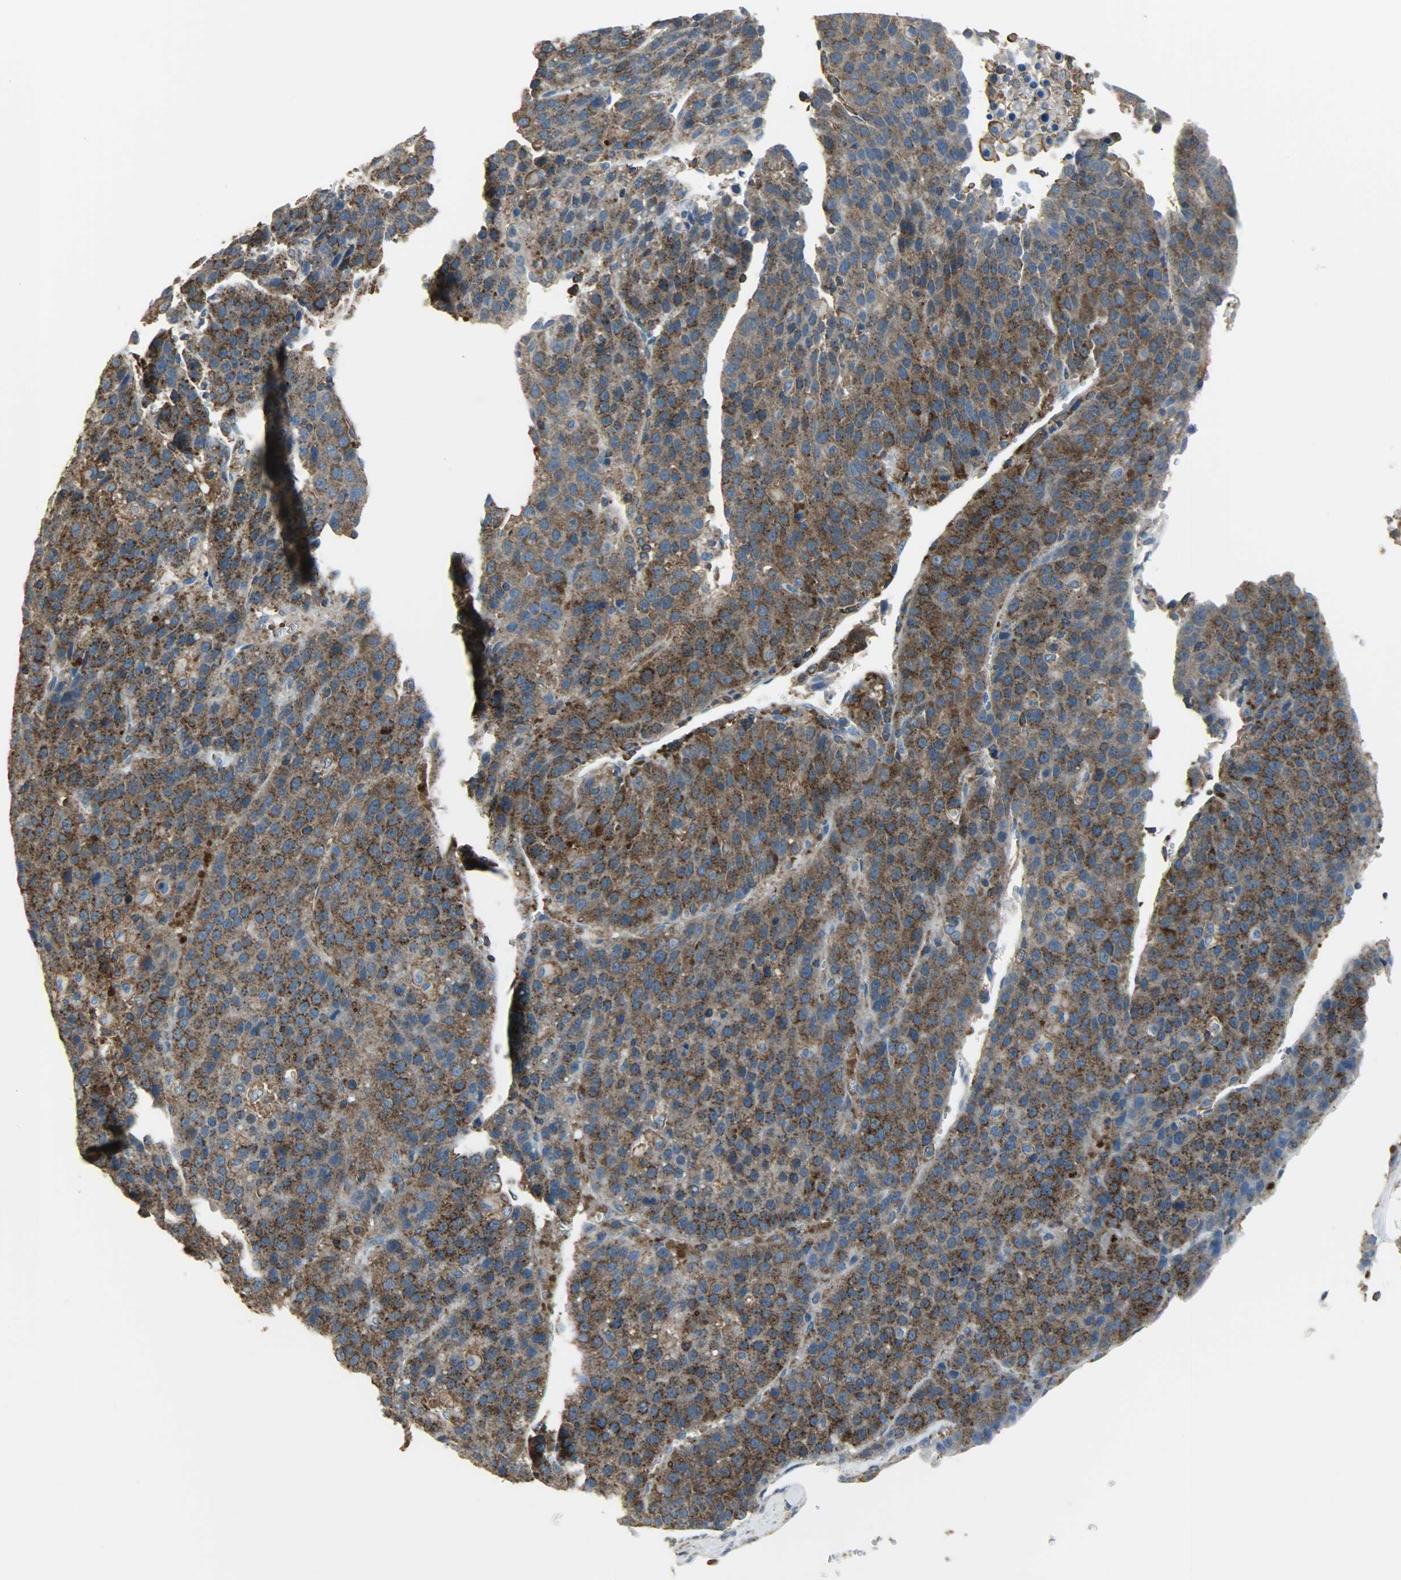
{"staining": {"intensity": "strong", "quantity": ">75%", "location": "cytoplasmic/membranous"}, "tissue": "liver cancer", "cell_type": "Tumor cells", "image_type": "cancer", "snomed": [{"axis": "morphology", "description": "Carcinoma, Hepatocellular, NOS"}, {"axis": "topography", "description": "Liver"}], "caption": "An image showing strong cytoplasmic/membranous staining in about >75% of tumor cells in liver cancer, as visualized by brown immunohistochemical staining.", "gene": "DNAJA4", "patient": {"sex": "female", "age": 53}}